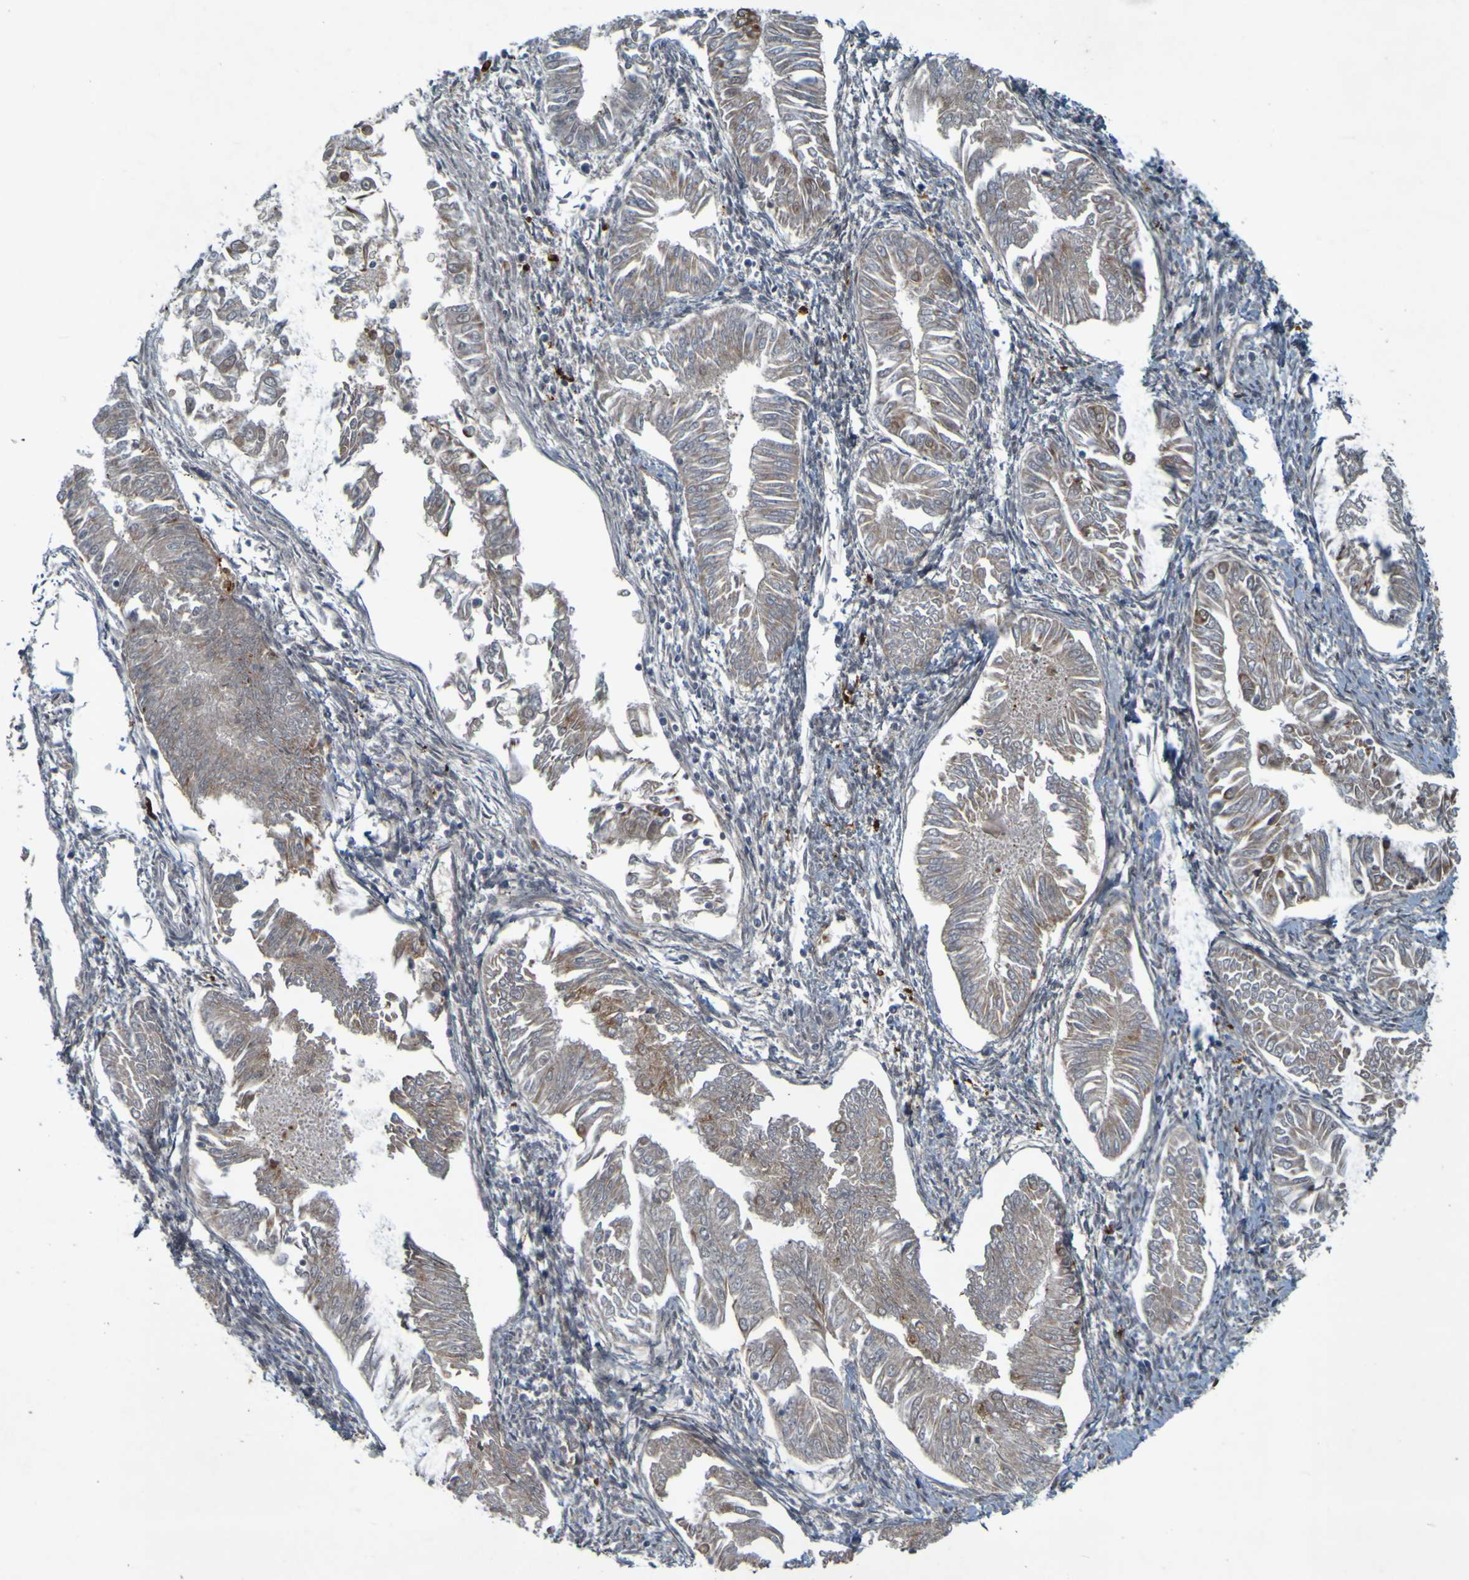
{"staining": {"intensity": "moderate", "quantity": "<25%", "location": "cytoplasmic/membranous,nuclear"}, "tissue": "endometrial cancer", "cell_type": "Tumor cells", "image_type": "cancer", "snomed": [{"axis": "morphology", "description": "Adenocarcinoma, NOS"}, {"axis": "topography", "description": "Endometrium"}], "caption": "A low amount of moderate cytoplasmic/membranous and nuclear staining is seen in about <25% of tumor cells in adenocarcinoma (endometrial) tissue. The staining was performed using DAB to visualize the protein expression in brown, while the nuclei were stained in blue with hematoxylin (Magnification: 20x).", "gene": "MCPH1", "patient": {"sex": "female", "age": 53}}